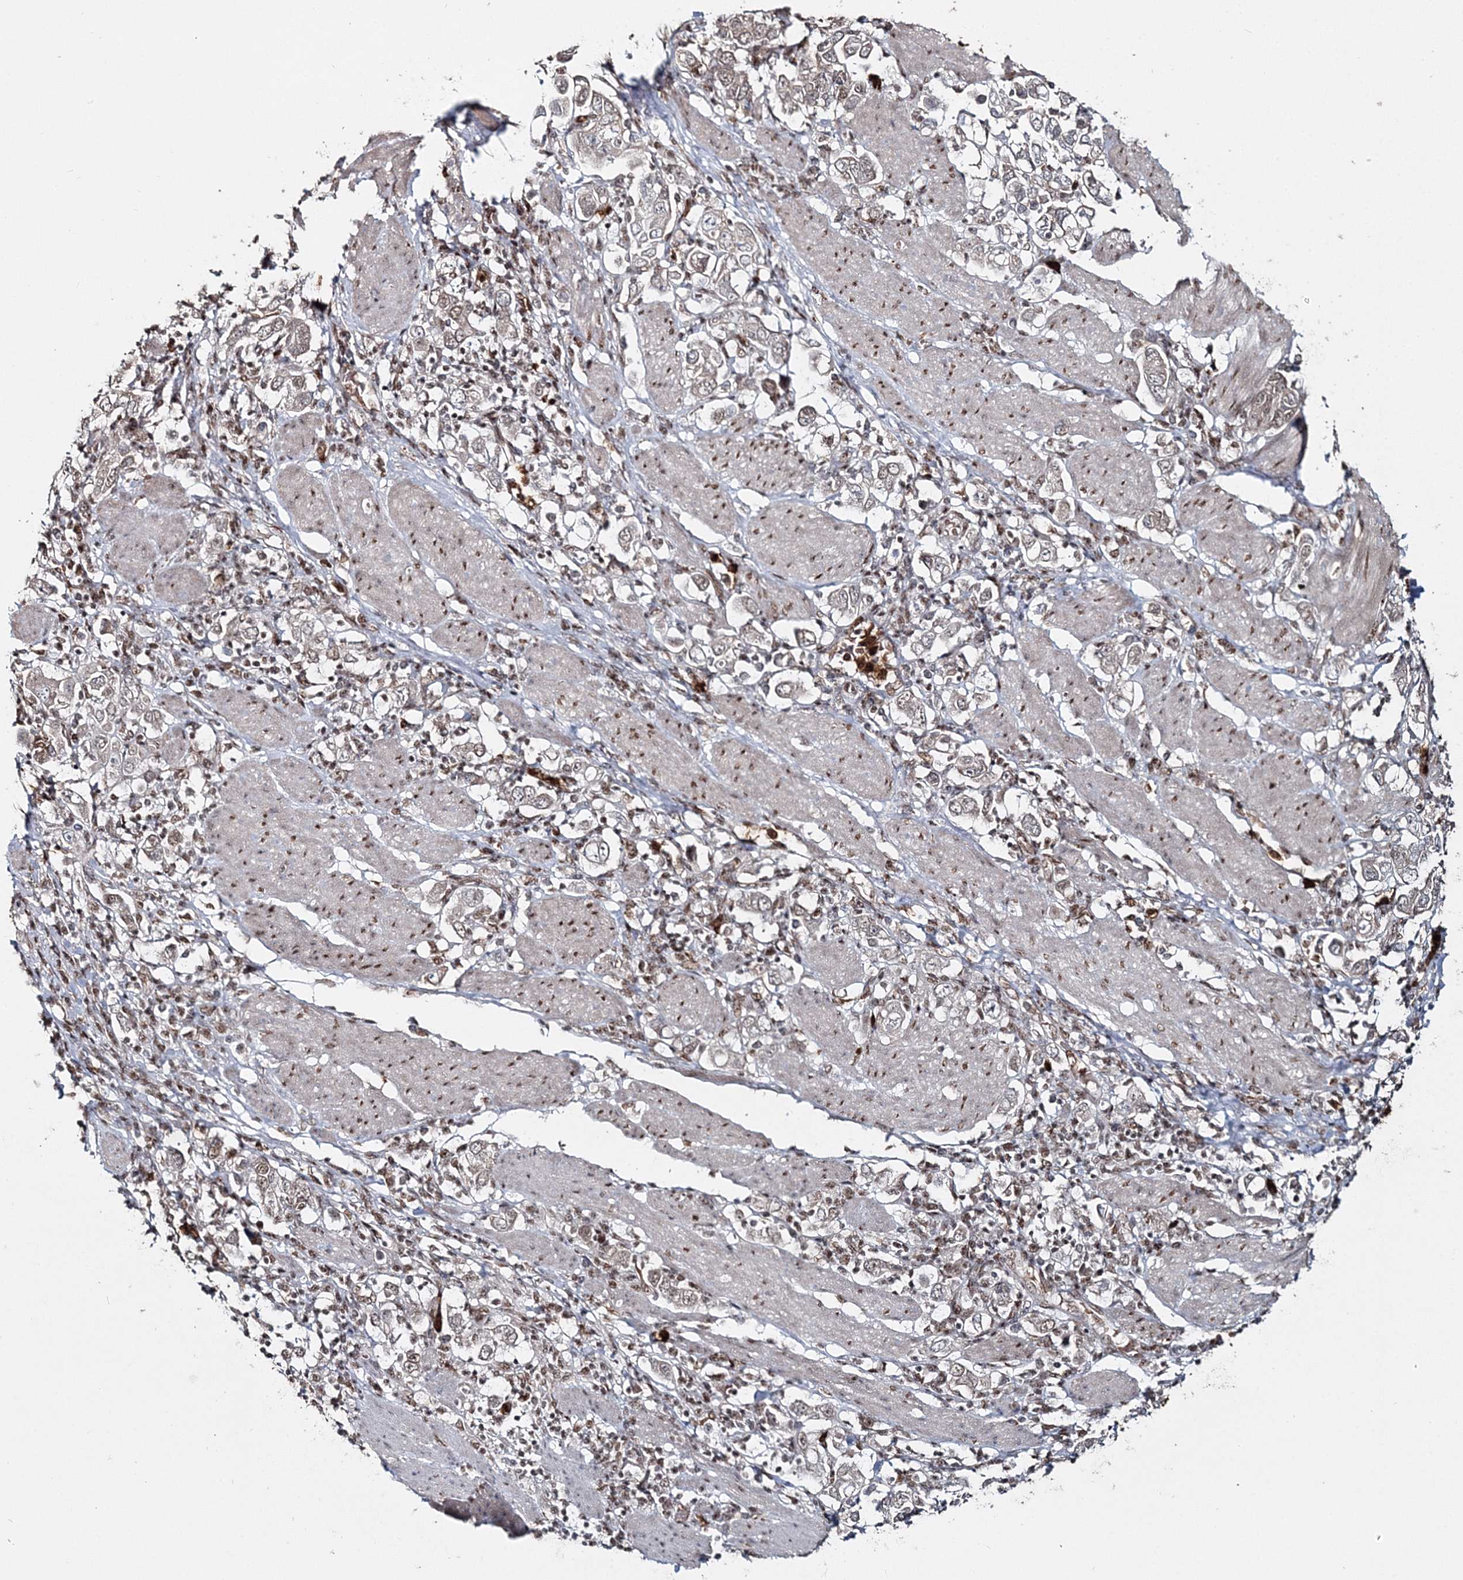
{"staining": {"intensity": "weak", "quantity": "25%-75%", "location": "cytoplasmic/membranous,nuclear"}, "tissue": "stomach cancer", "cell_type": "Tumor cells", "image_type": "cancer", "snomed": [{"axis": "morphology", "description": "Adenocarcinoma, NOS"}, {"axis": "topography", "description": "Stomach, upper"}], "caption": "Protein staining by IHC reveals weak cytoplasmic/membranous and nuclear staining in about 25%-75% of tumor cells in adenocarcinoma (stomach).", "gene": "QRICH1", "patient": {"sex": "male", "age": 62}}